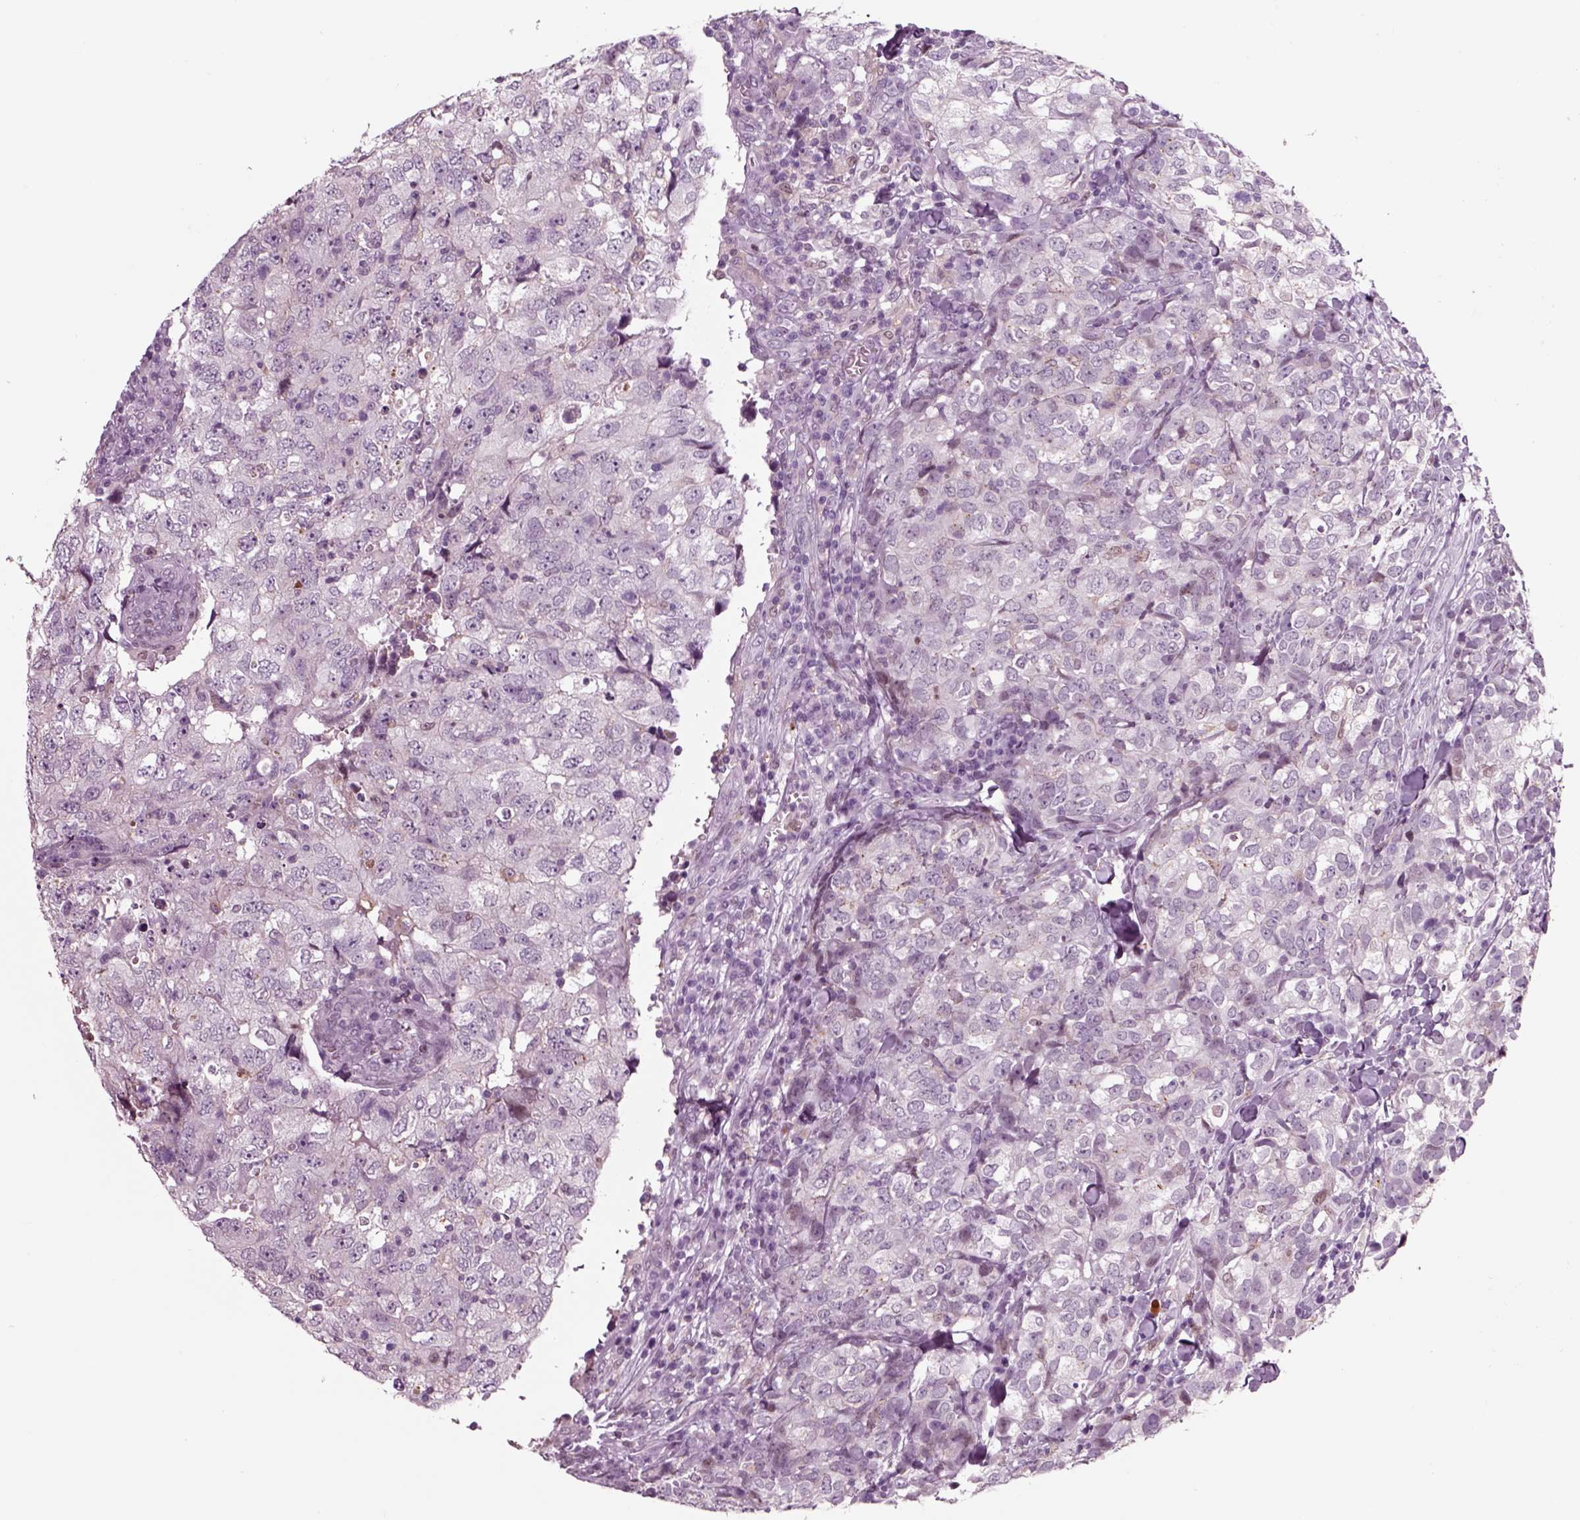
{"staining": {"intensity": "negative", "quantity": "none", "location": "none"}, "tissue": "breast cancer", "cell_type": "Tumor cells", "image_type": "cancer", "snomed": [{"axis": "morphology", "description": "Duct carcinoma"}, {"axis": "topography", "description": "Breast"}], "caption": "Tumor cells are negative for protein expression in human breast cancer. Nuclei are stained in blue.", "gene": "CHGB", "patient": {"sex": "female", "age": 30}}